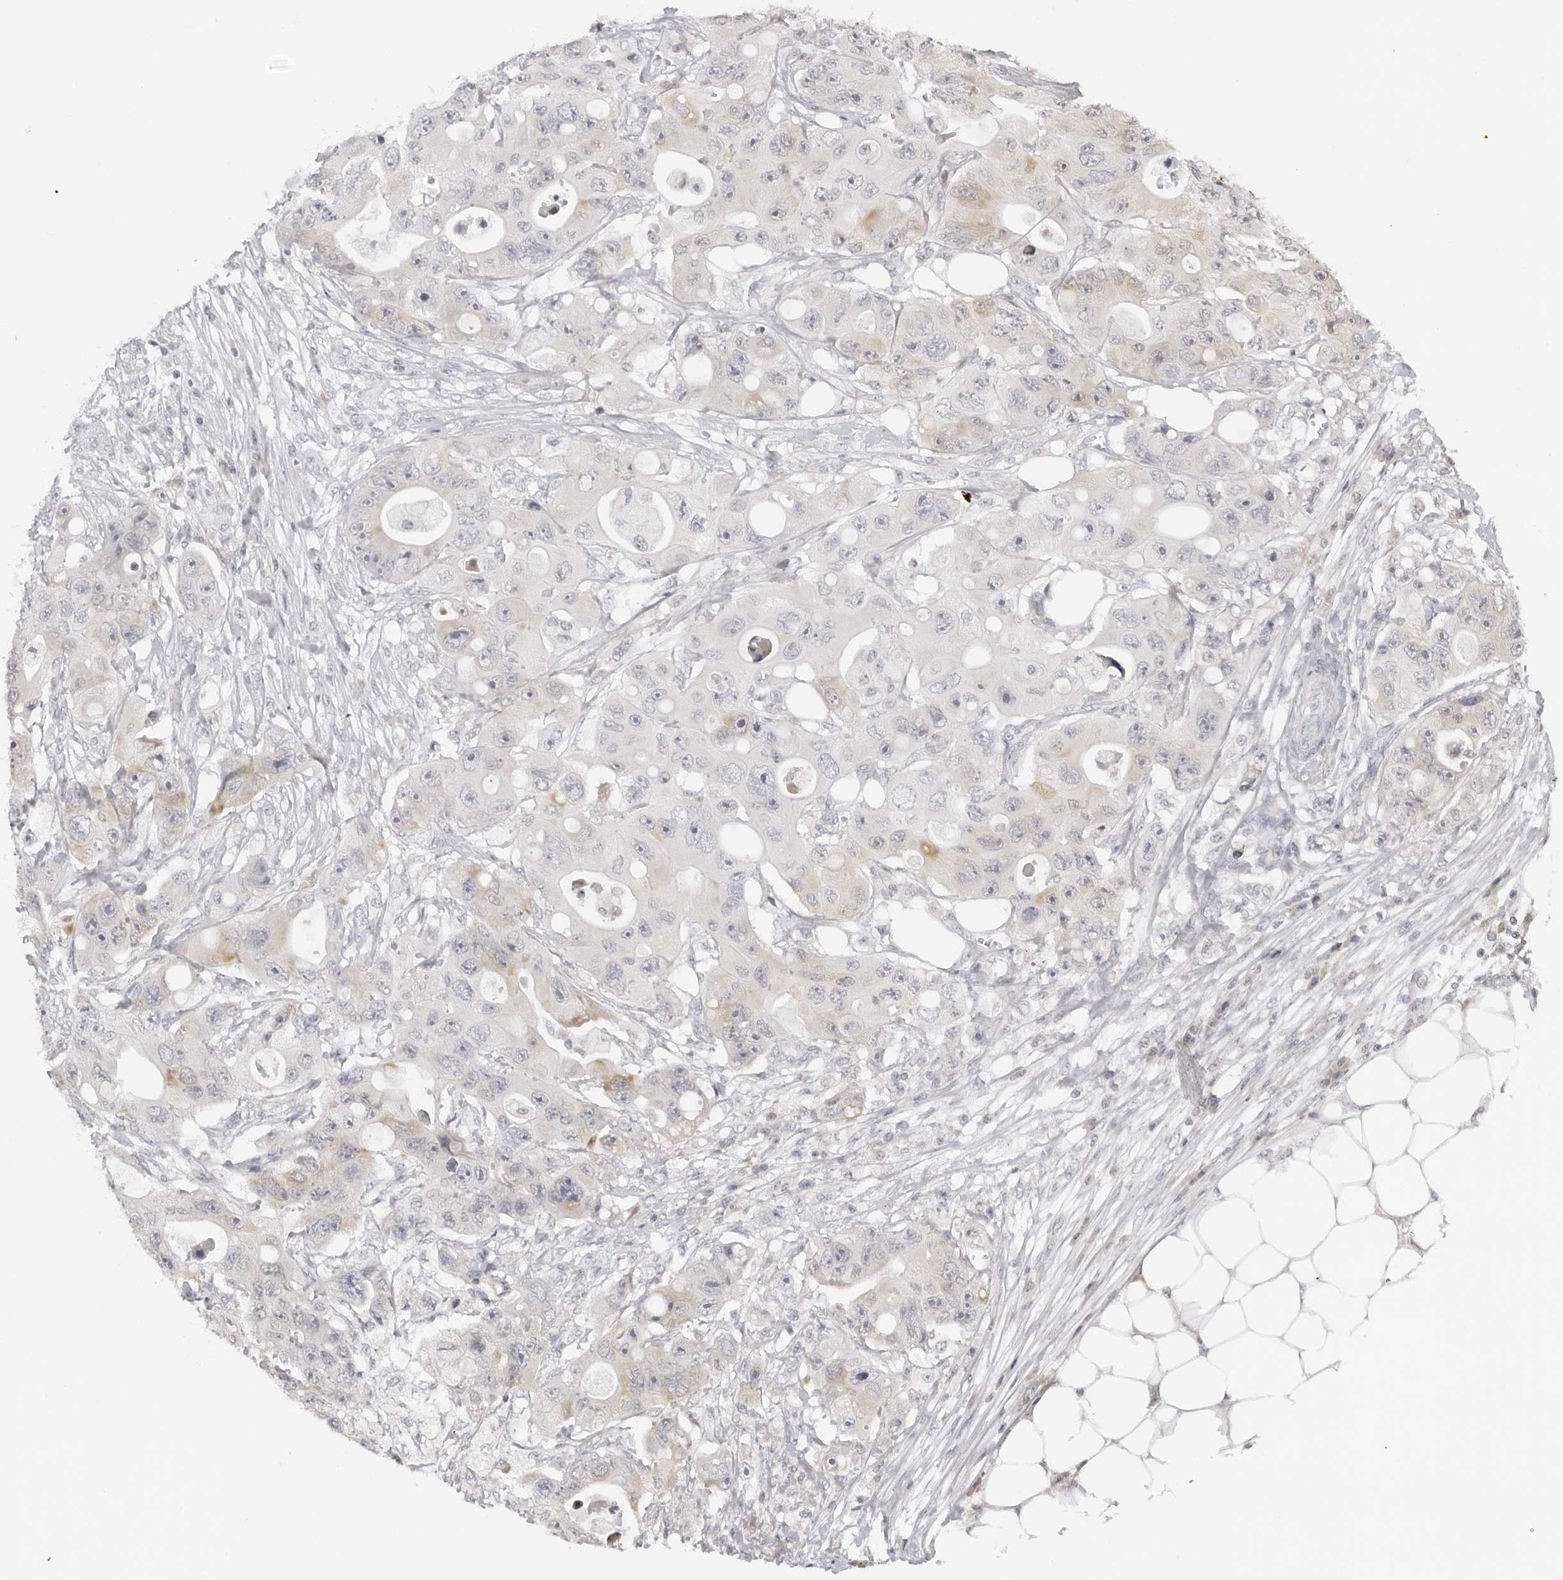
{"staining": {"intensity": "negative", "quantity": "none", "location": "none"}, "tissue": "colorectal cancer", "cell_type": "Tumor cells", "image_type": "cancer", "snomed": [{"axis": "morphology", "description": "Adenocarcinoma, NOS"}, {"axis": "topography", "description": "Colon"}], "caption": "This image is of colorectal adenocarcinoma stained with immunohistochemistry to label a protein in brown with the nuclei are counter-stained blue. There is no positivity in tumor cells. The staining was performed using DAB to visualize the protein expression in brown, while the nuclei were stained in blue with hematoxylin (Magnification: 20x).", "gene": "ACP6", "patient": {"sex": "female", "age": 46}}